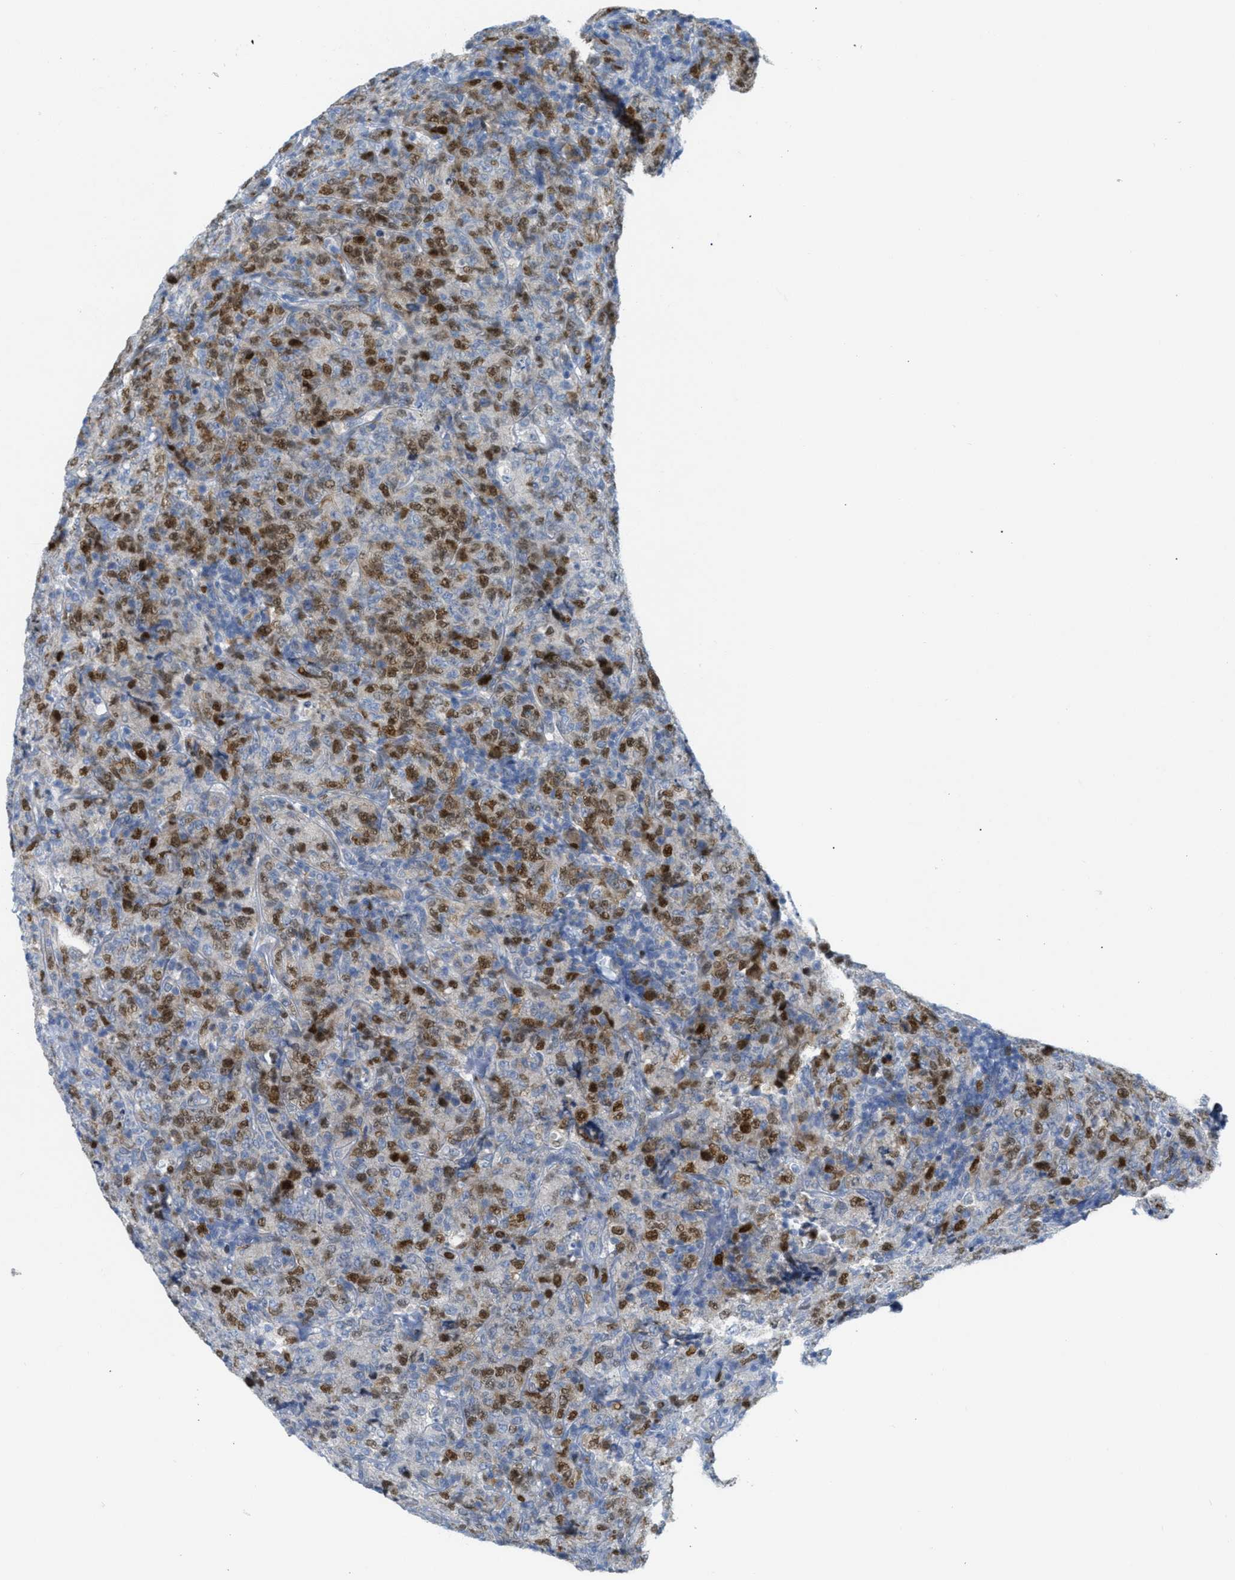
{"staining": {"intensity": "strong", "quantity": ">75%", "location": "nuclear"}, "tissue": "lymphoma", "cell_type": "Tumor cells", "image_type": "cancer", "snomed": [{"axis": "morphology", "description": "Malignant lymphoma, non-Hodgkin's type, High grade"}, {"axis": "topography", "description": "Tonsil"}], "caption": "The histopathology image reveals staining of lymphoma, revealing strong nuclear protein positivity (brown color) within tumor cells.", "gene": "ORC6", "patient": {"sex": "female", "age": 36}}